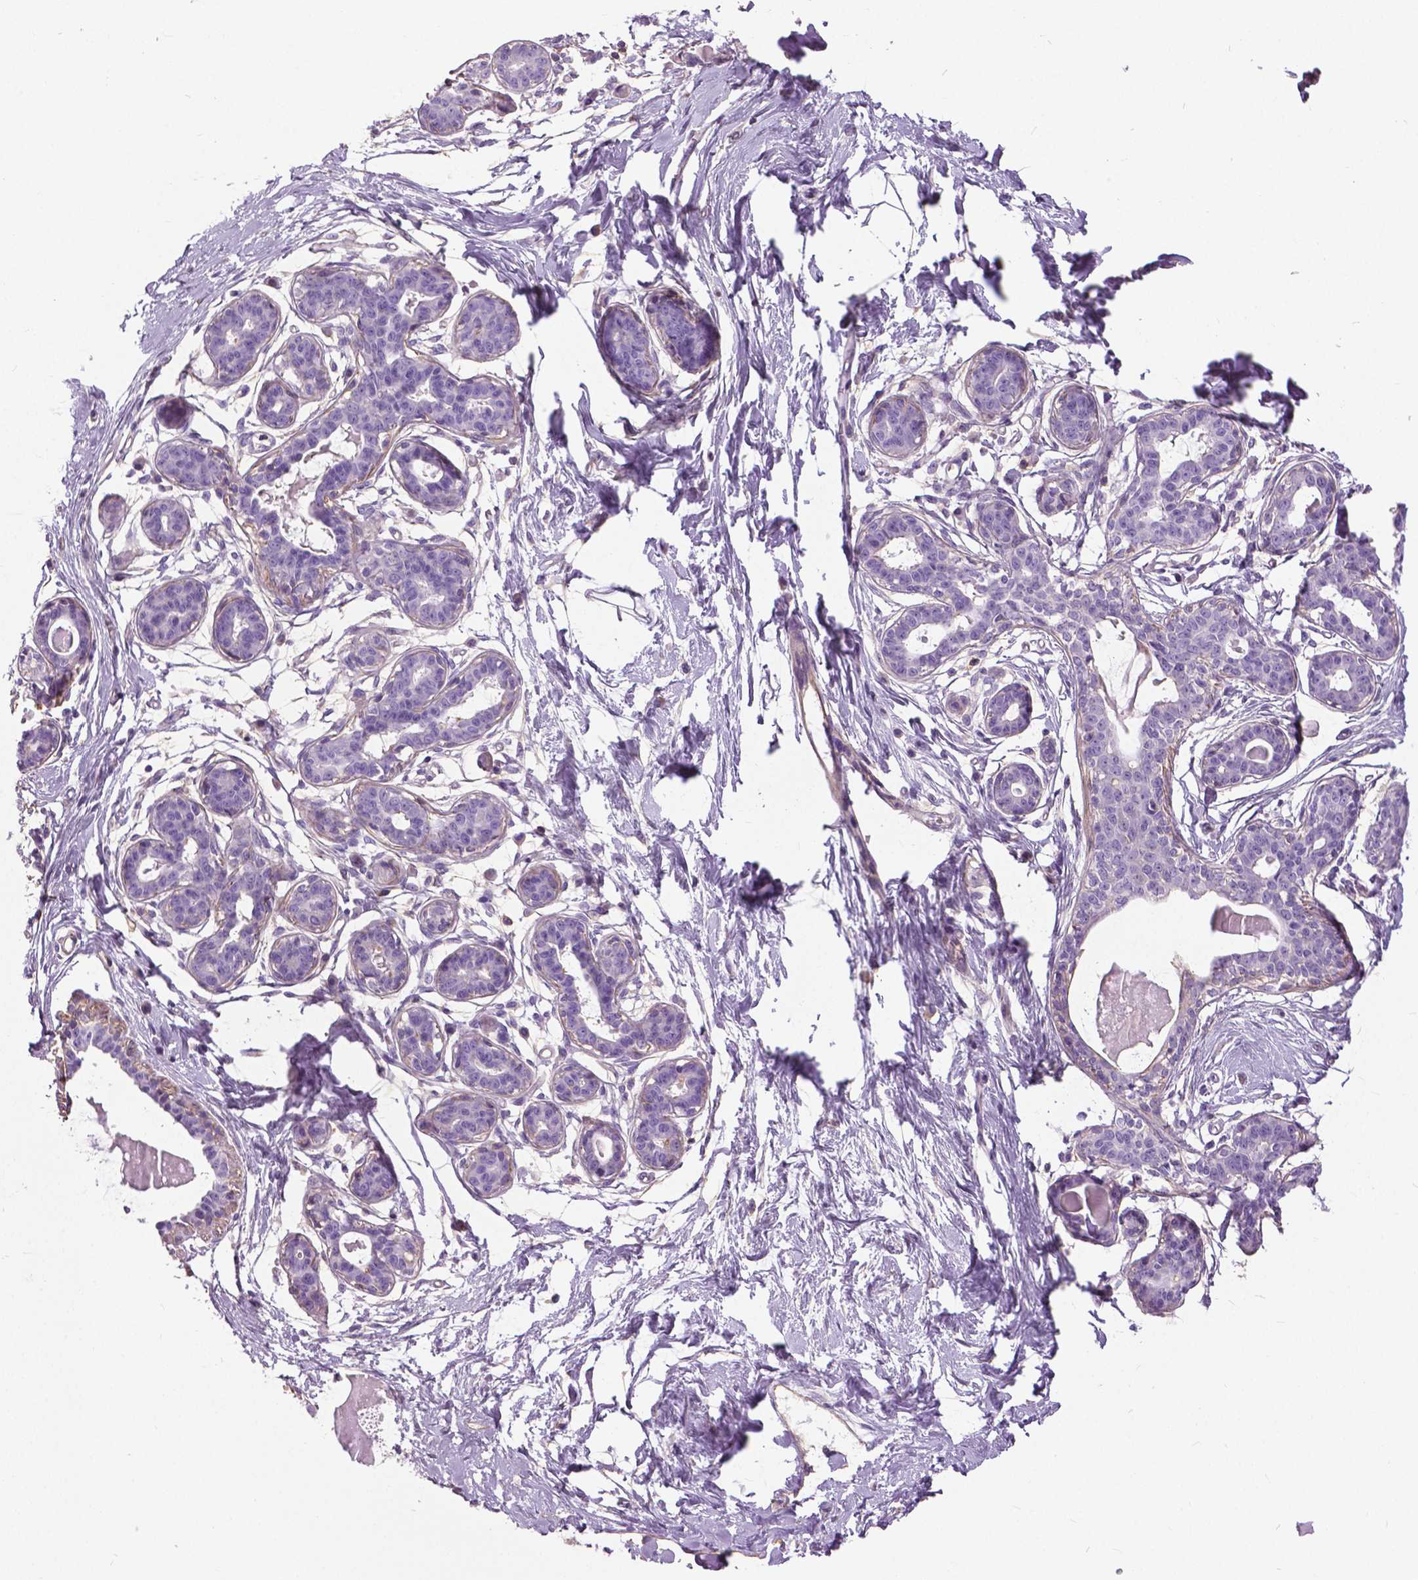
{"staining": {"intensity": "negative", "quantity": "none", "location": "none"}, "tissue": "breast", "cell_type": "Adipocytes", "image_type": "normal", "snomed": [{"axis": "morphology", "description": "Normal tissue, NOS"}, {"axis": "topography", "description": "Breast"}], "caption": "Breast was stained to show a protein in brown. There is no significant expression in adipocytes. Brightfield microscopy of IHC stained with DAB (3,3'-diaminobenzidine) (brown) and hematoxylin (blue), captured at high magnification.", "gene": "ANXA13", "patient": {"sex": "female", "age": 45}}